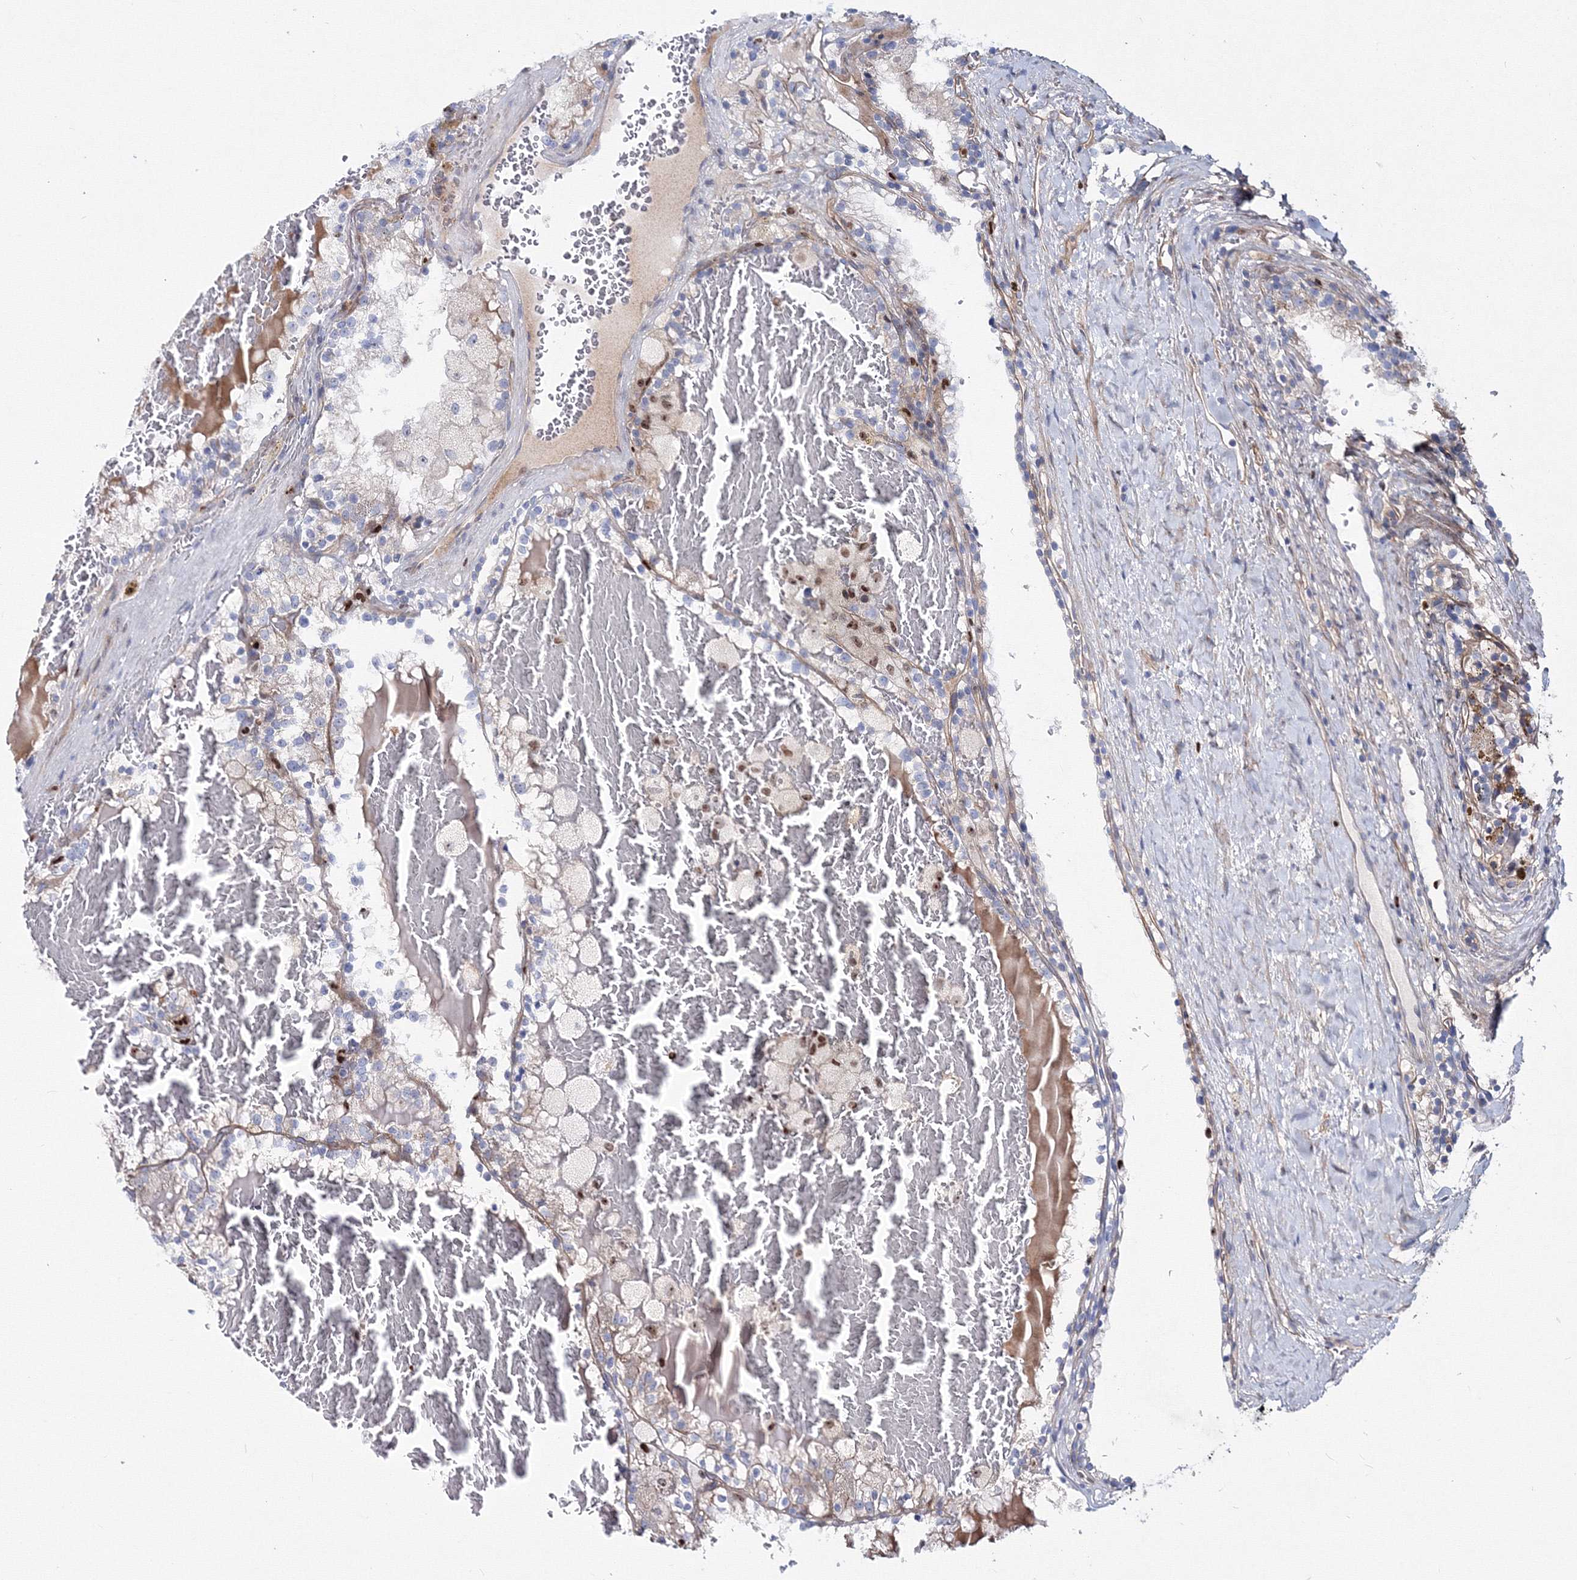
{"staining": {"intensity": "negative", "quantity": "none", "location": "none"}, "tissue": "renal cancer", "cell_type": "Tumor cells", "image_type": "cancer", "snomed": [{"axis": "morphology", "description": "Adenocarcinoma, NOS"}, {"axis": "topography", "description": "Kidney"}], "caption": "This is an immunohistochemistry (IHC) histopathology image of human adenocarcinoma (renal). There is no expression in tumor cells.", "gene": "C11orf52", "patient": {"sex": "female", "age": 56}}